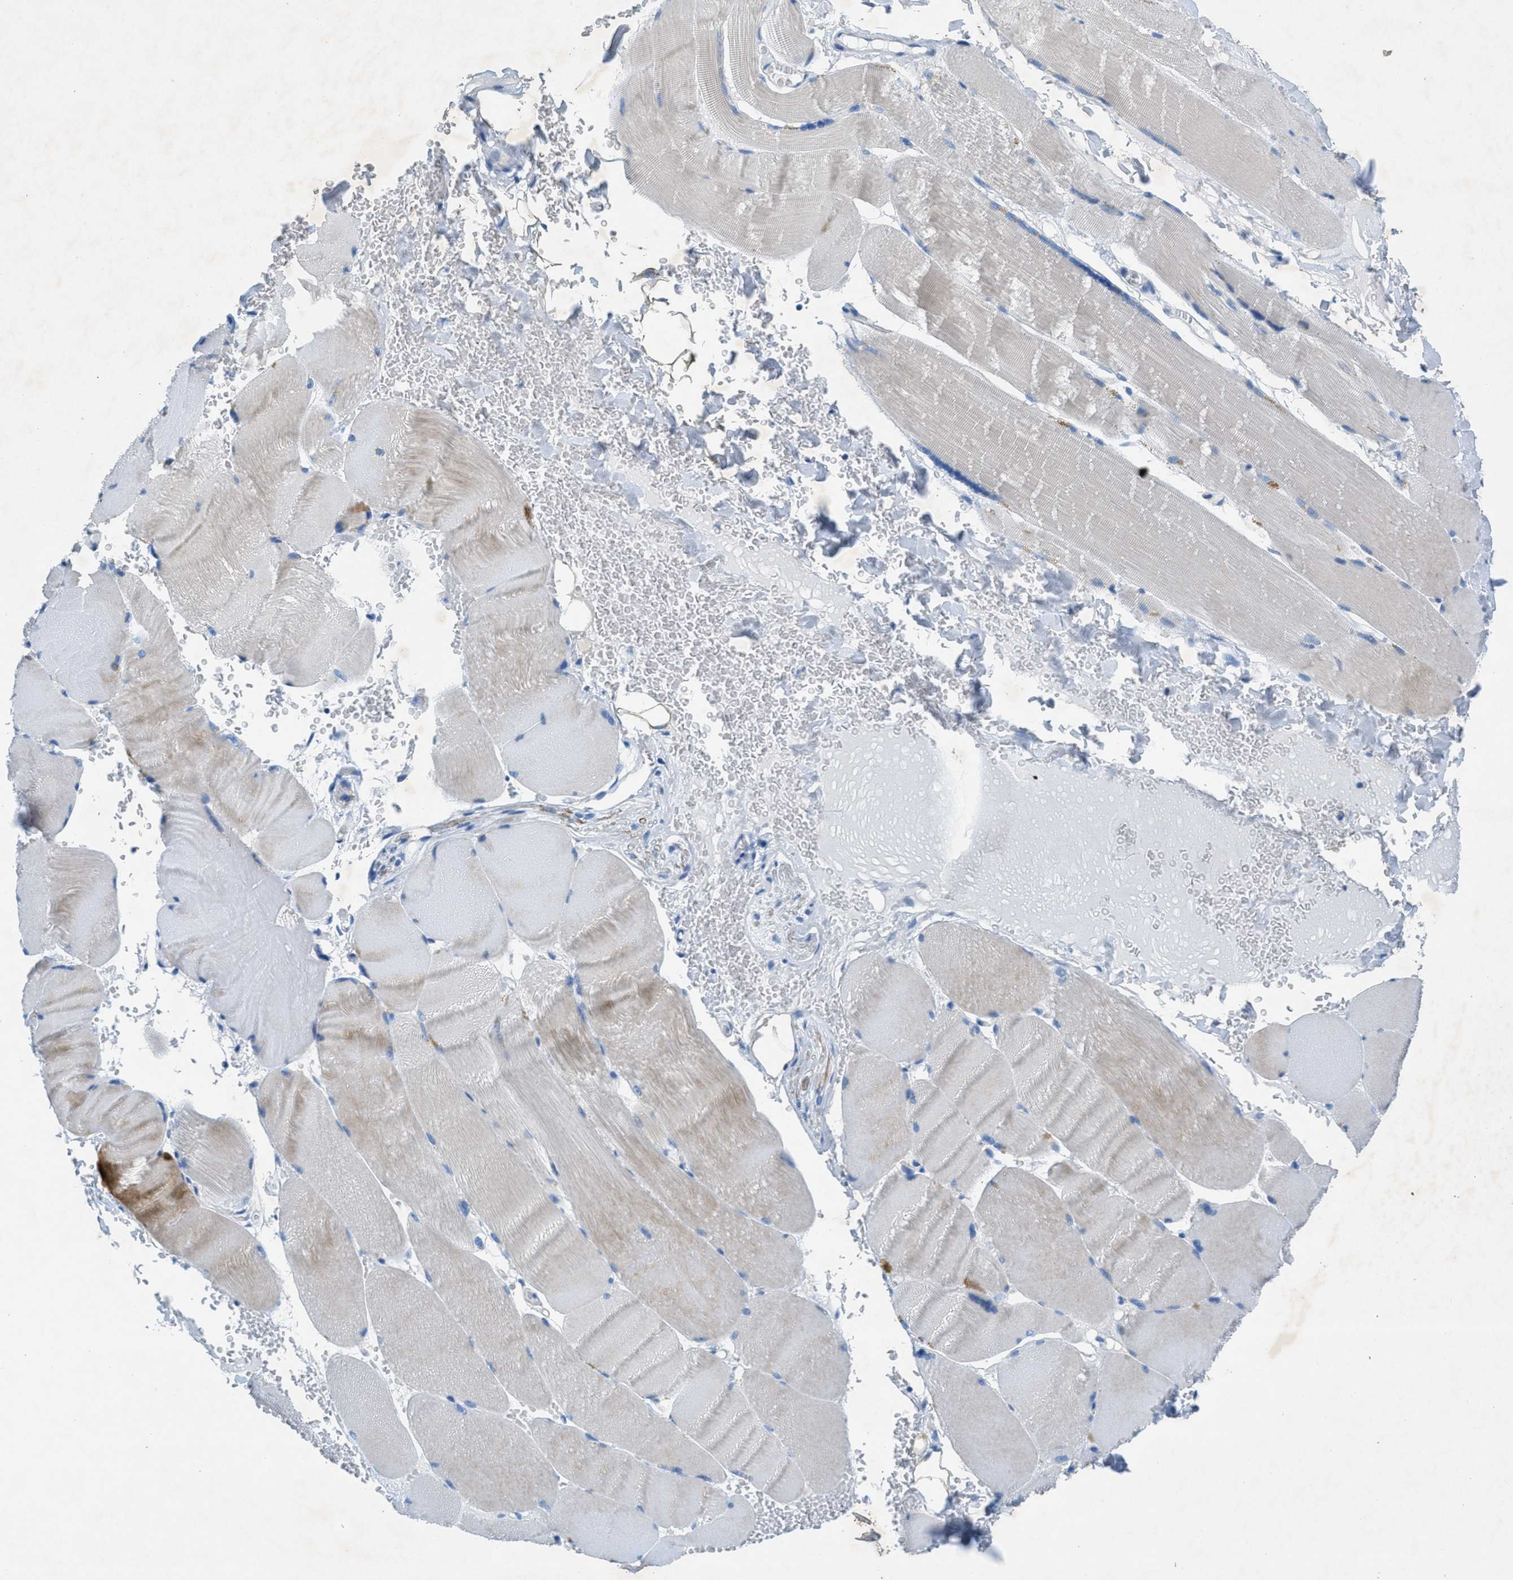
{"staining": {"intensity": "negative", "quantity": "none", "location": "none"}, "tissue": "skeletal muscle", "cell_type": "Myocytes", "image_type": "normal", "snomed": [{"axis": "morphology", "description": "Normal tissue, NOS"}, {"axis": "topography", "description": "Skin"}, {"axis": "topography", "description": "Skeletal muscle"}], "caption": "The histopathology image demonstrates no staining of myocytes in unremarkable skeletal muscle. (Stains: DAB (3,3'-diaminobenzidine) IHC with hematoxylin counter stain, Microscopy: brightfield microscopy at high magnification).", "gene": "GALNT17", "patient": {"sex": "male", "age": 83}}